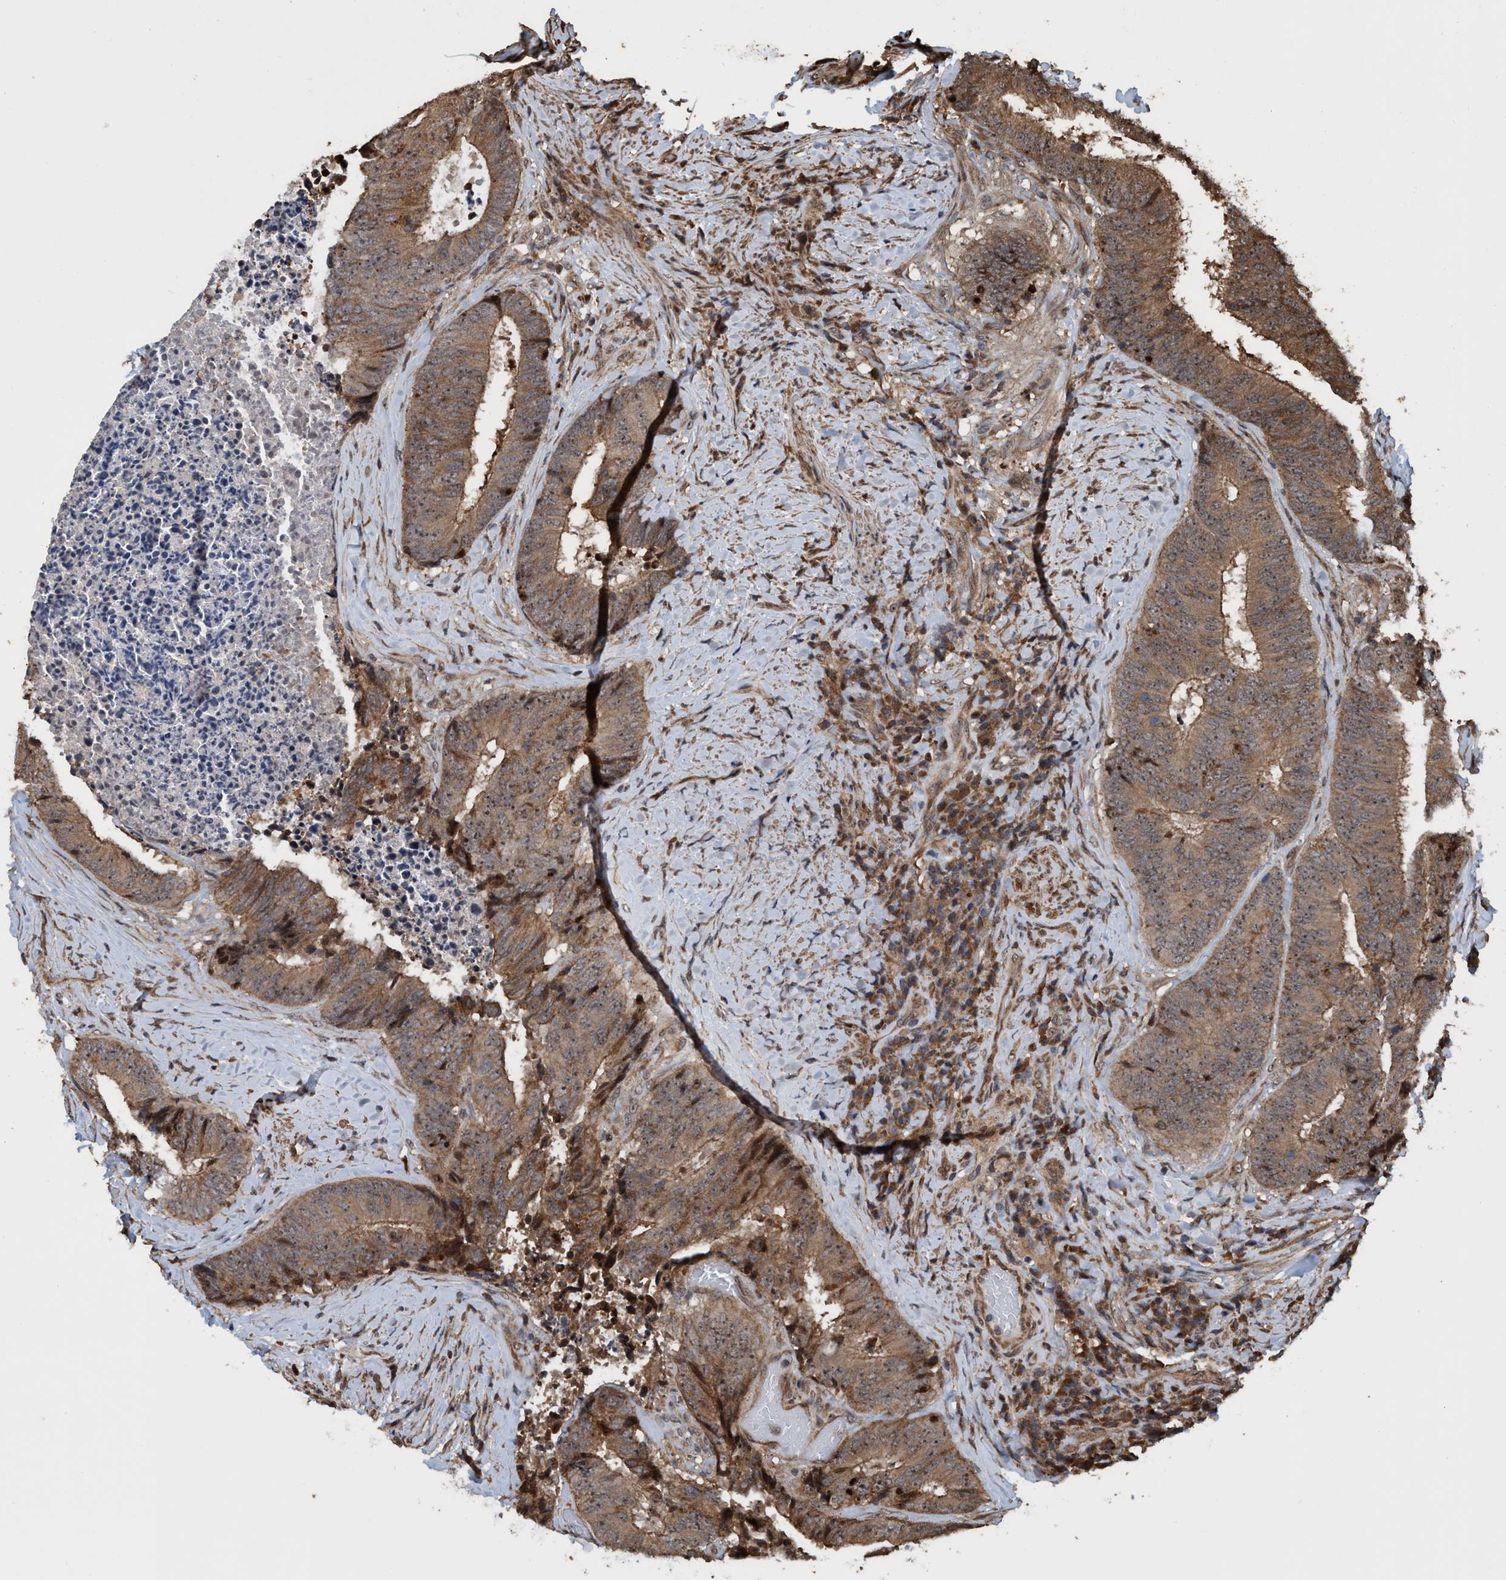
{"staining": {"intensity": "moderate", "quantity": ">75%", "location": "cytoplasmic/membranous,nuclear"}, "tissue": "colorectal cancer", "cell_type": "Tumor cells", "image_type": "cancer", "snomed": [{"axis": "morphology", "description": "Adenocarcinoma, NOS"}, {"axis": "topography", "description": "Rectum"}], "caption": "Colorectal cancer (adenocarcinoma) stained with a protein marker reveals moderate staining in tumor cells.", "gene": "TRPC7", "patient": {"sex": "male", "age": 72}}